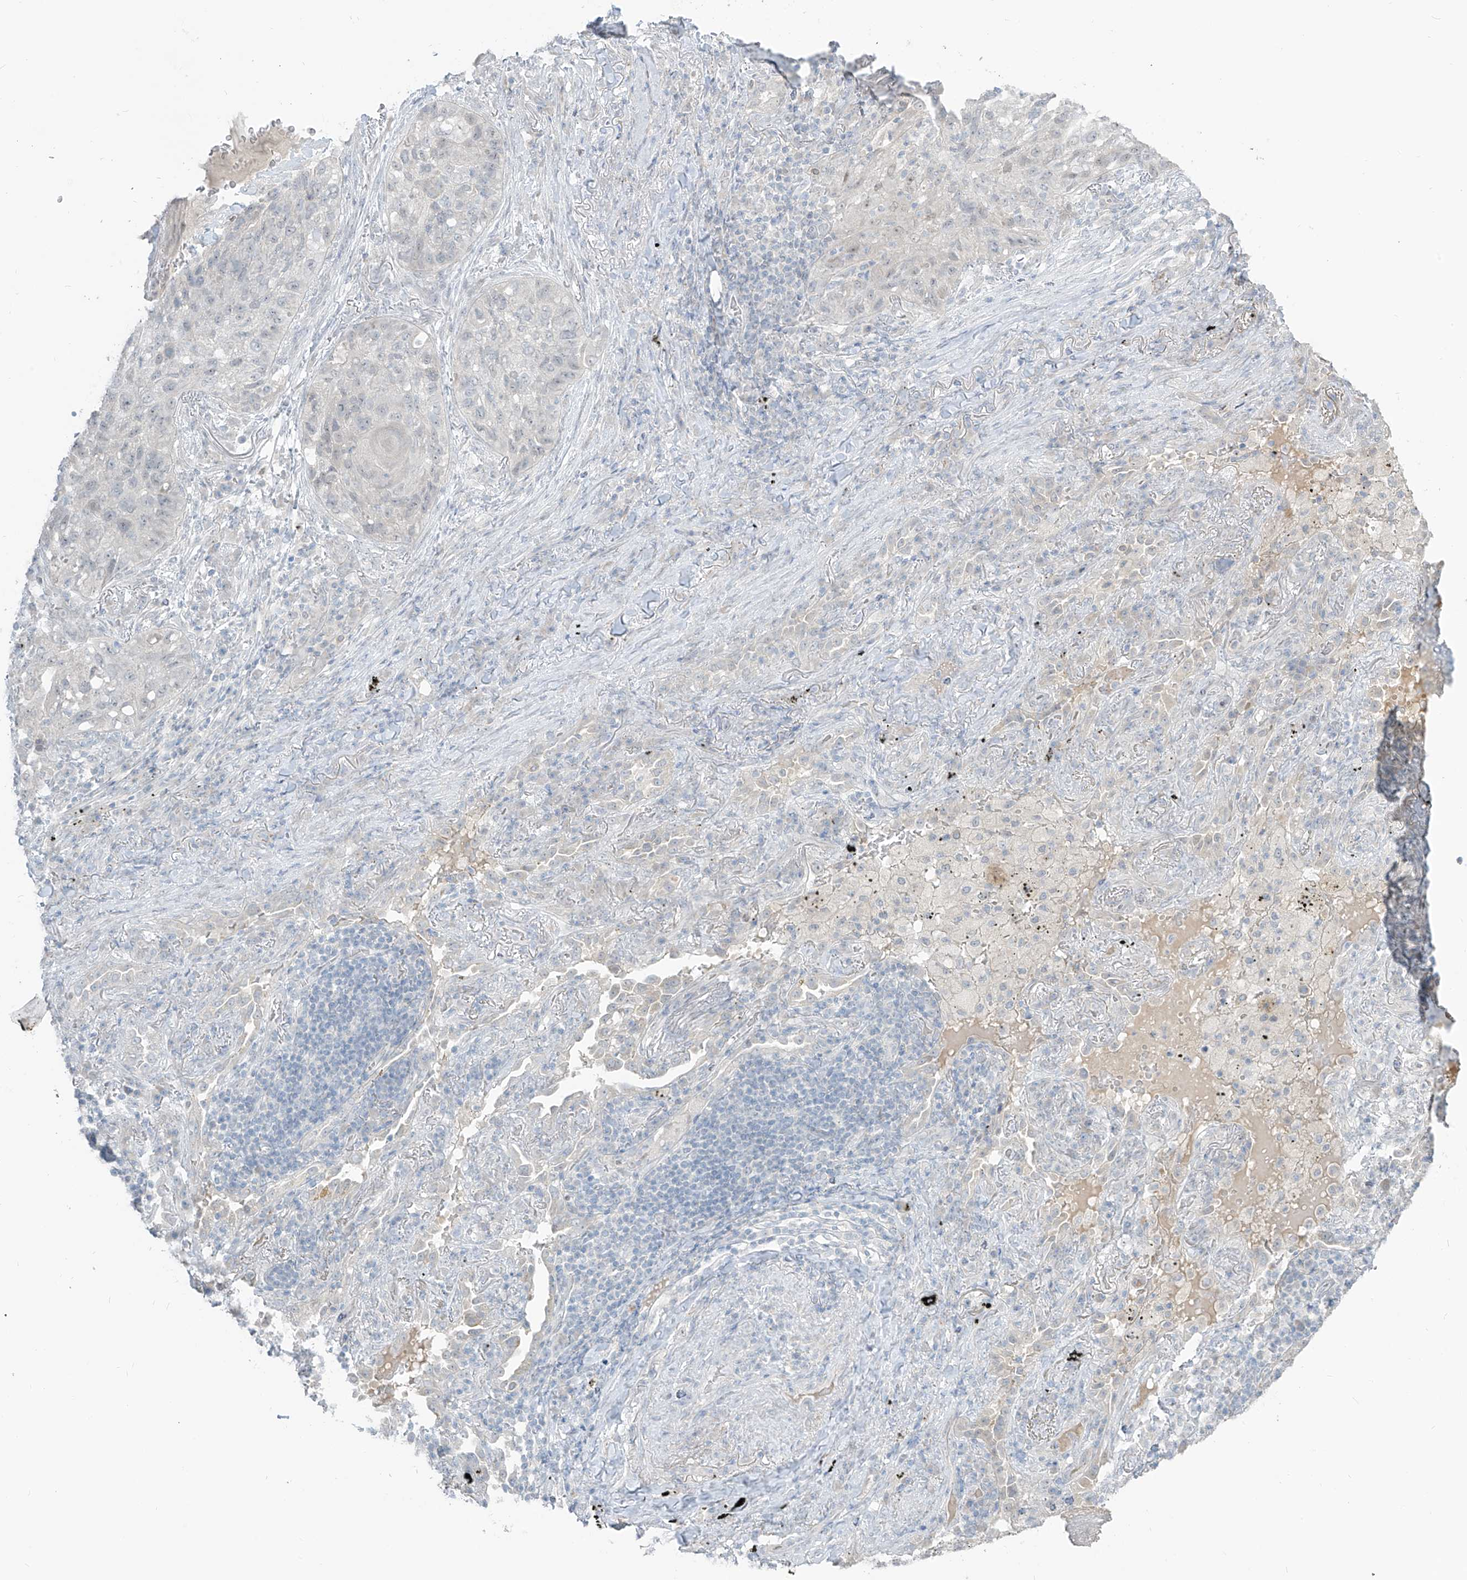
{"staining": {"intensity": "negative", "quantity": "none", "location": "none"}, "tissue": "lung cancer", "cell_type": "Tumor cells", "image_type": "cancer", "snomed": [{"axis": "morphology", "description": "Squamous cell carcinoma, NOS"}, {"axis": "topography", "description": "Lung"}], "caption": "Immunohistochemical staining of human lung squamous cell carcinoma demonstrates no significant positivity in tumor cells. The staining is performed using DAB (3,3'-diaminobenzidine) brown chromogen with nuclei counter-stained in using hematoxylin.", "gene": "PRDM6", "patient": {"sex": "female", "age": 63}}